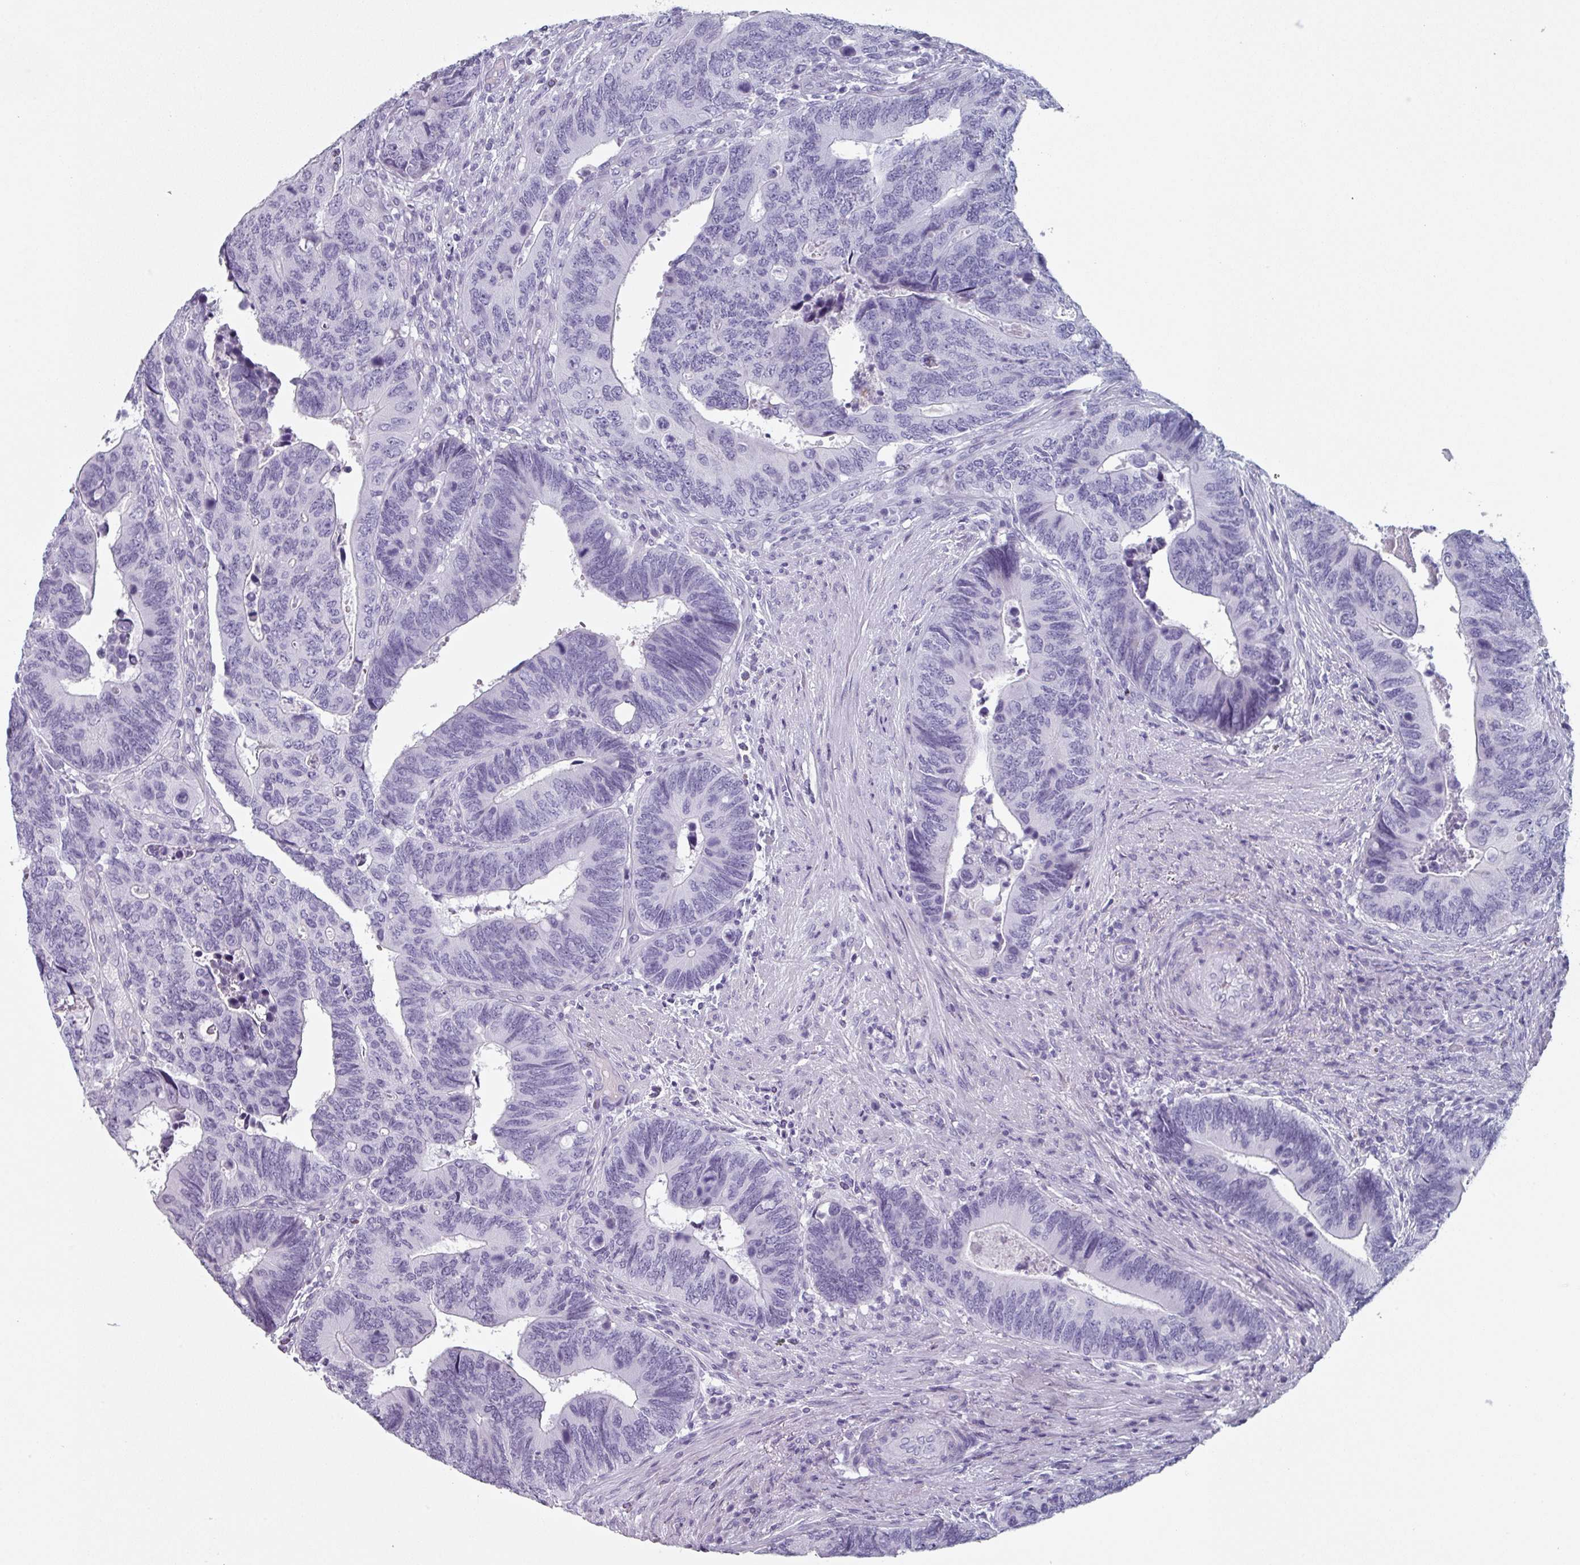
{"staining": {"intensity": "negative", "quantity": "none", "location": "none"}, "tissue": "colorectal cancer", "cell_type": "Tumor cells", "image_type": "cancer", "snomed": [{"axis": "morphology", "description": "Adenocarcinoma, NOS"}, {"axis": "topography", "description": "Colon"}], "caption": "Colorectal cancer stained for a protein using IHC reveals no expression tumor cells.", "gene": "SLC35G2", "patient": {"sex": "male", "age": 87}}